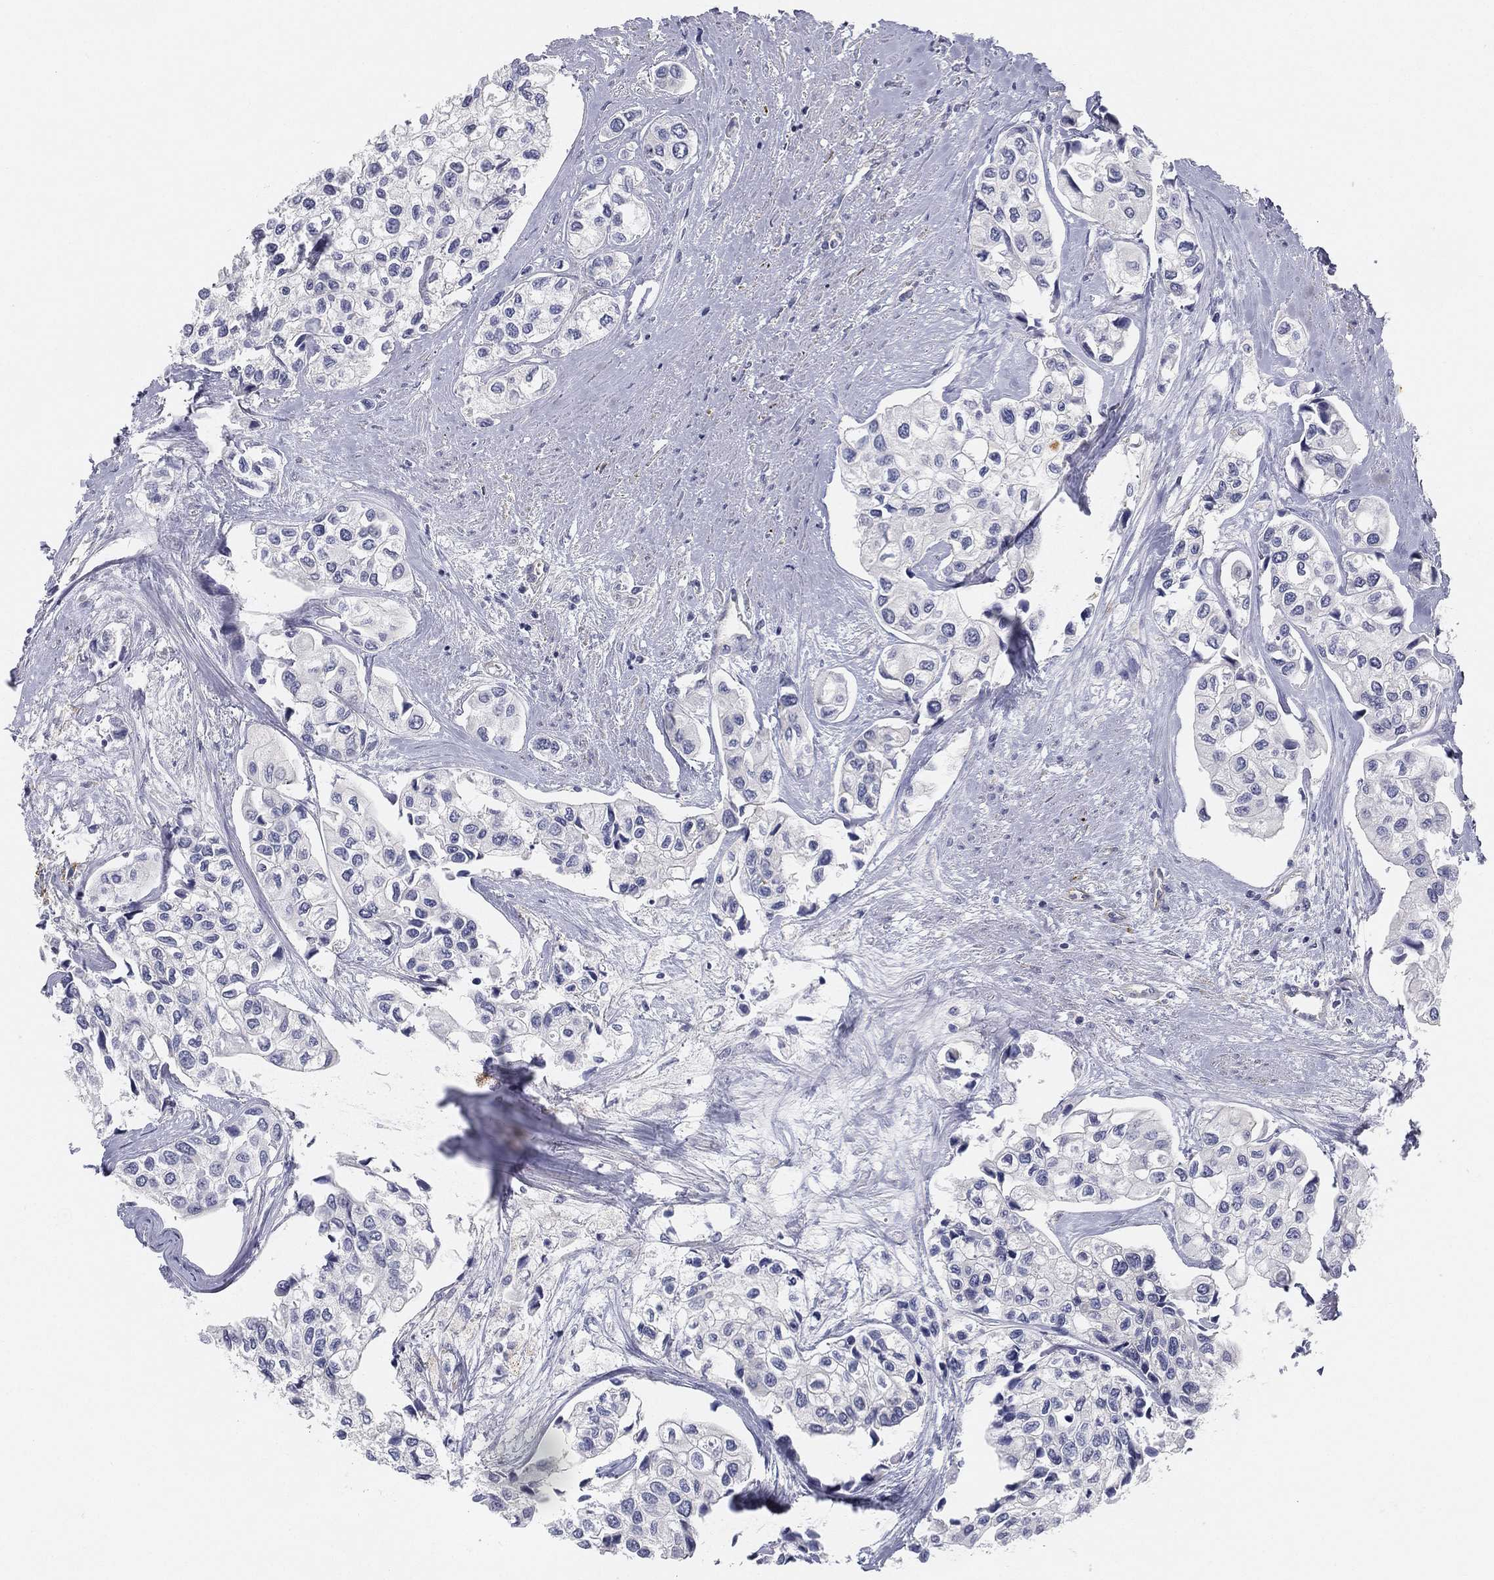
{"staining": {"intensity": "negative", "quantity": "none", "location": "none"}, "tissue": "urothelial cancer", "cell_type": "Tumor cells", "image_type": "cancer", "snomed": [{"axis": "morphology", "description": "Urothelial carcinoma, High grade"}, {"axis": "topography", "description": "Urinary bladder"}], "caption": "A photomicrograph of high-grade urothelial carcinoma stained for a protein reveals no brown staining in tumor cells. (Immunohistochemistry, brightfield microscopy, high magnification).", "gene": "C5orf46", "patient": {"sex": "male", "age": 73}}